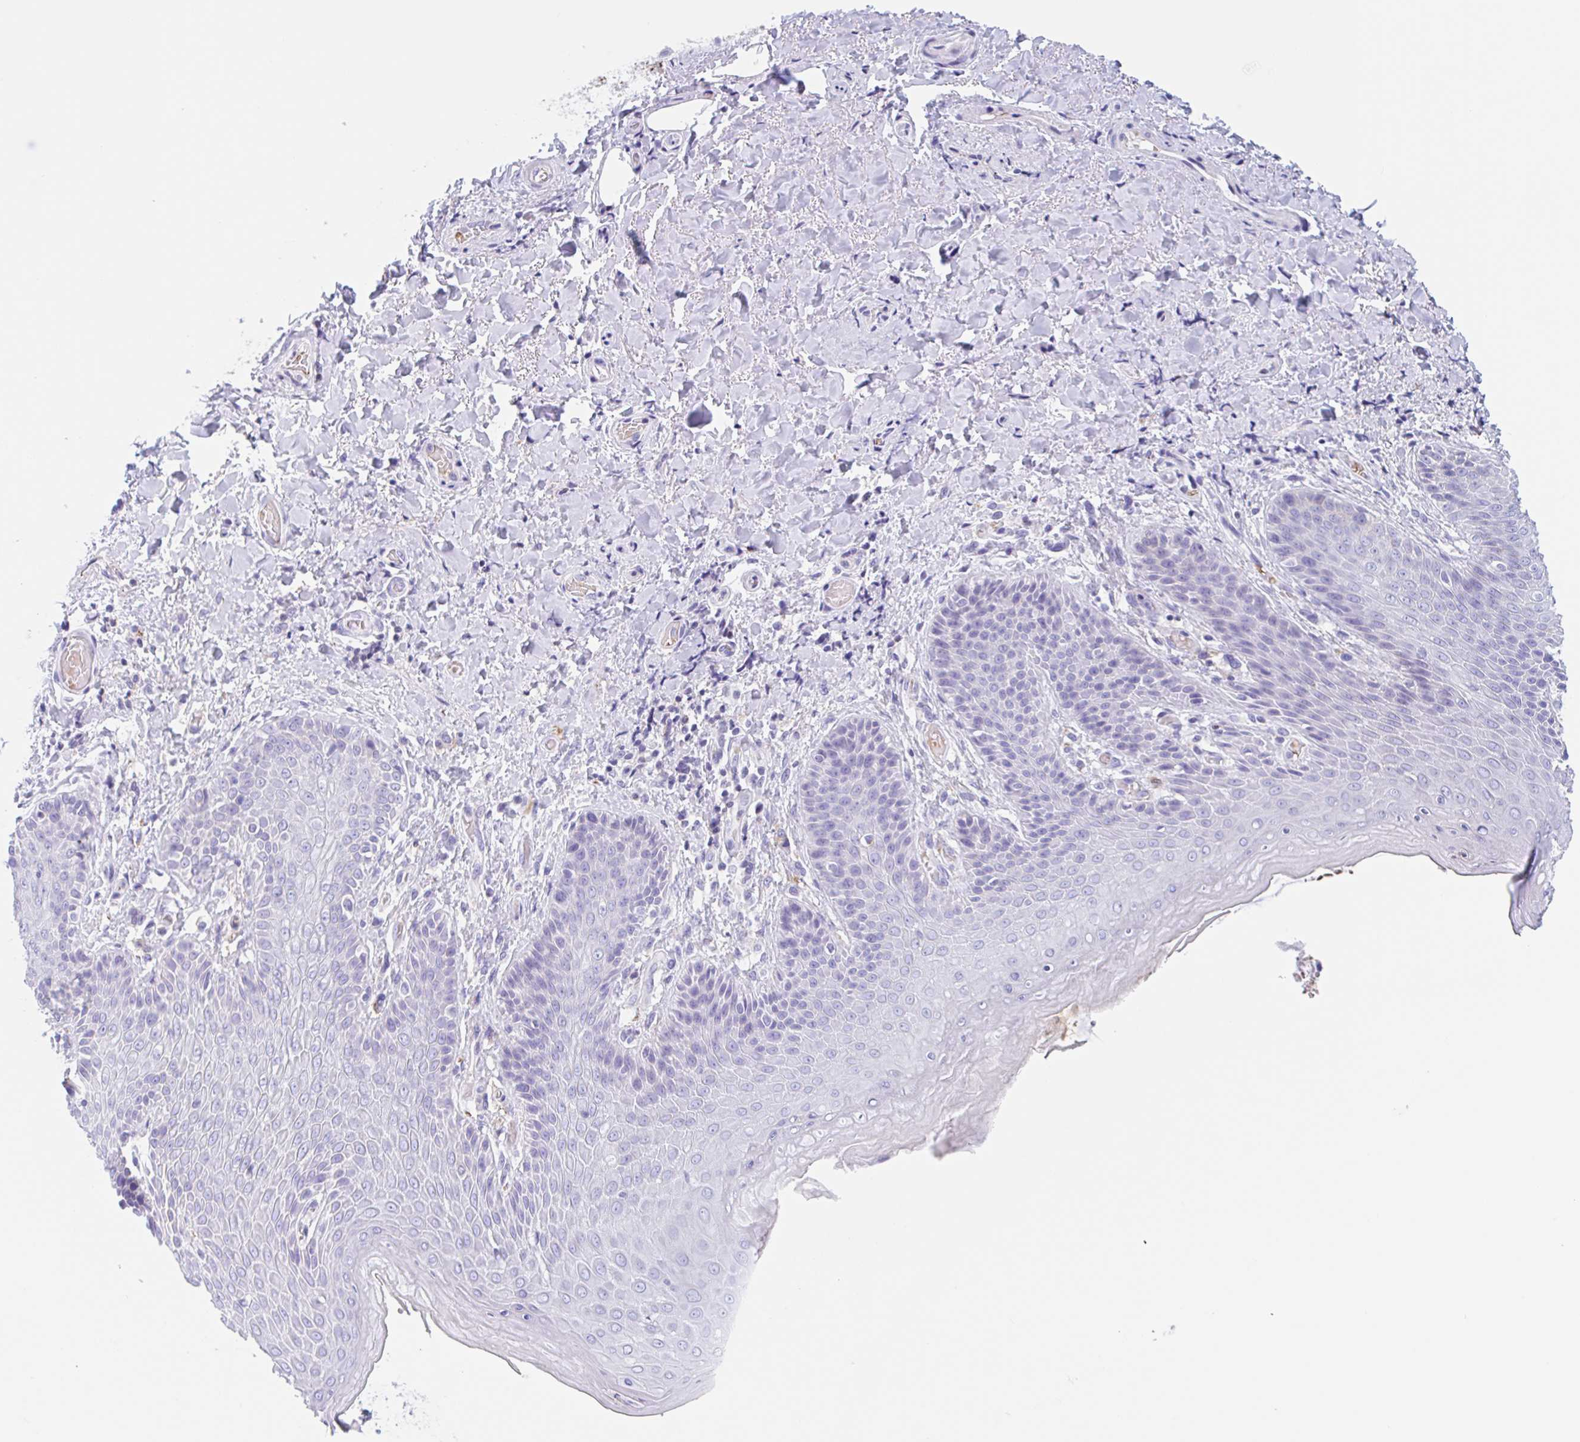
{"staining": {"intensity": "moderate", "quantity": "<25%", "location": "cytoplasmic/membranous"}, "tissue": "skin", "cell_type": "Epidermal cells", "image_type": "normal", "snomed": [{"axis": "morphology", "description": "Normal tissue, NOS"}, {"axis": "topography", "description": "Anal"}, {"axis": "topography", "description": "Peripheral nerve tissue"}], "caption": "High-magnification brightfield microscopy of normal skin stained with DAB (3,3'-diaminobenzidine) (brown) and counterstained with hematoxylin (blue). epidermal cells exhibit moderate cytoplasmic/membranous staining is appreciated in approximately<25% of cells.", "gene": "ANKRD9", "patient": {"sex": "male", "age": 51}}